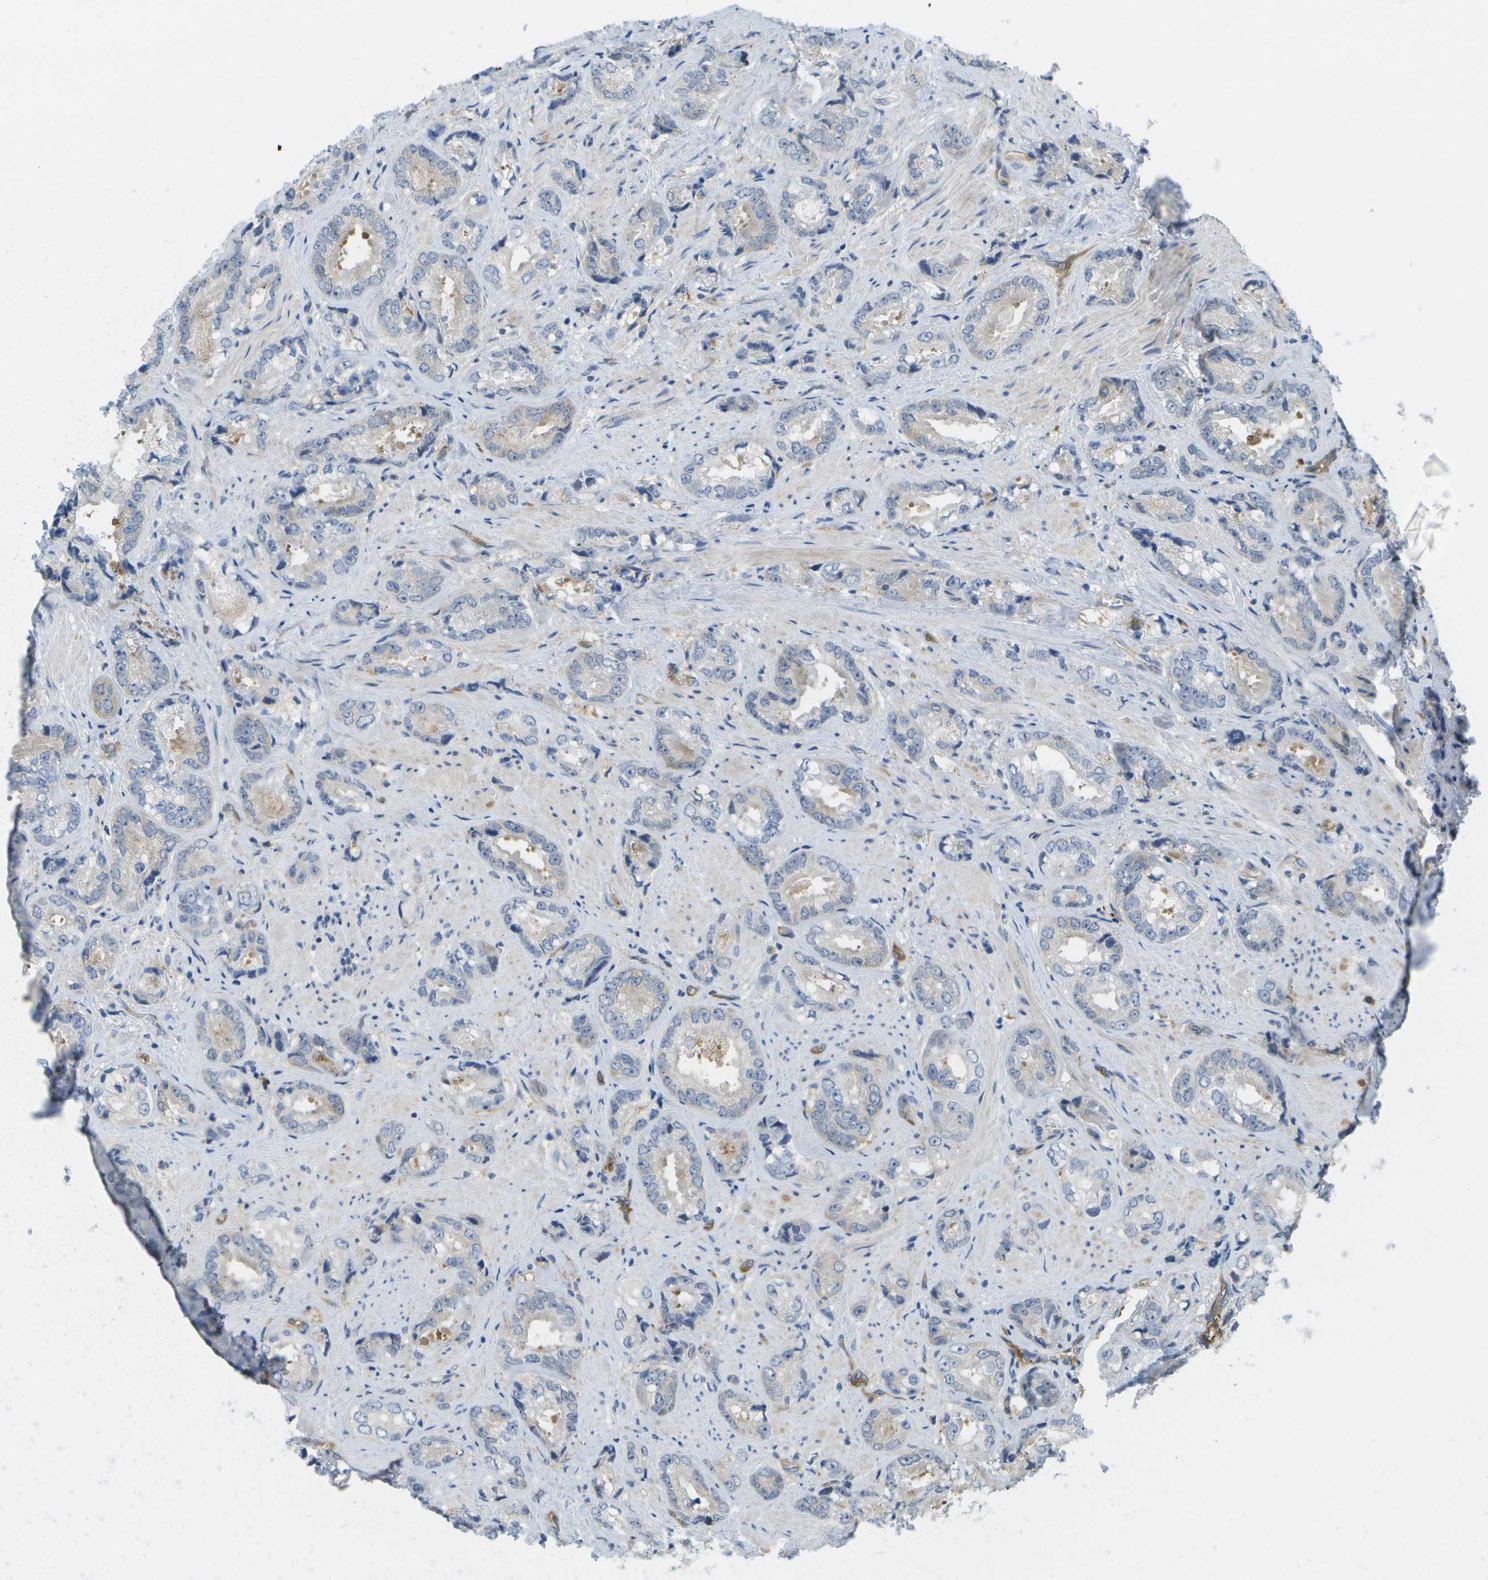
{"staining": {"intensity": "negative", "quantity": "none", "location": "none"}, "tissue": "prostate cancer", "cell_type": "Tumor cells", "image_type": "cancer", "snomed": [{"axis": "morphology", "description": "Adenocarcinoma, High grade"}, {"axis": "topography", "description": "Prostate"}], "caption": "A high-resolution micrograph shows immunohistochemistry (IHC) staining of prostate cancer, which reveals no significant staining in tumor cells.", "gene": "MARCHF8", "patient": {"sex": "male", "age": 61}}